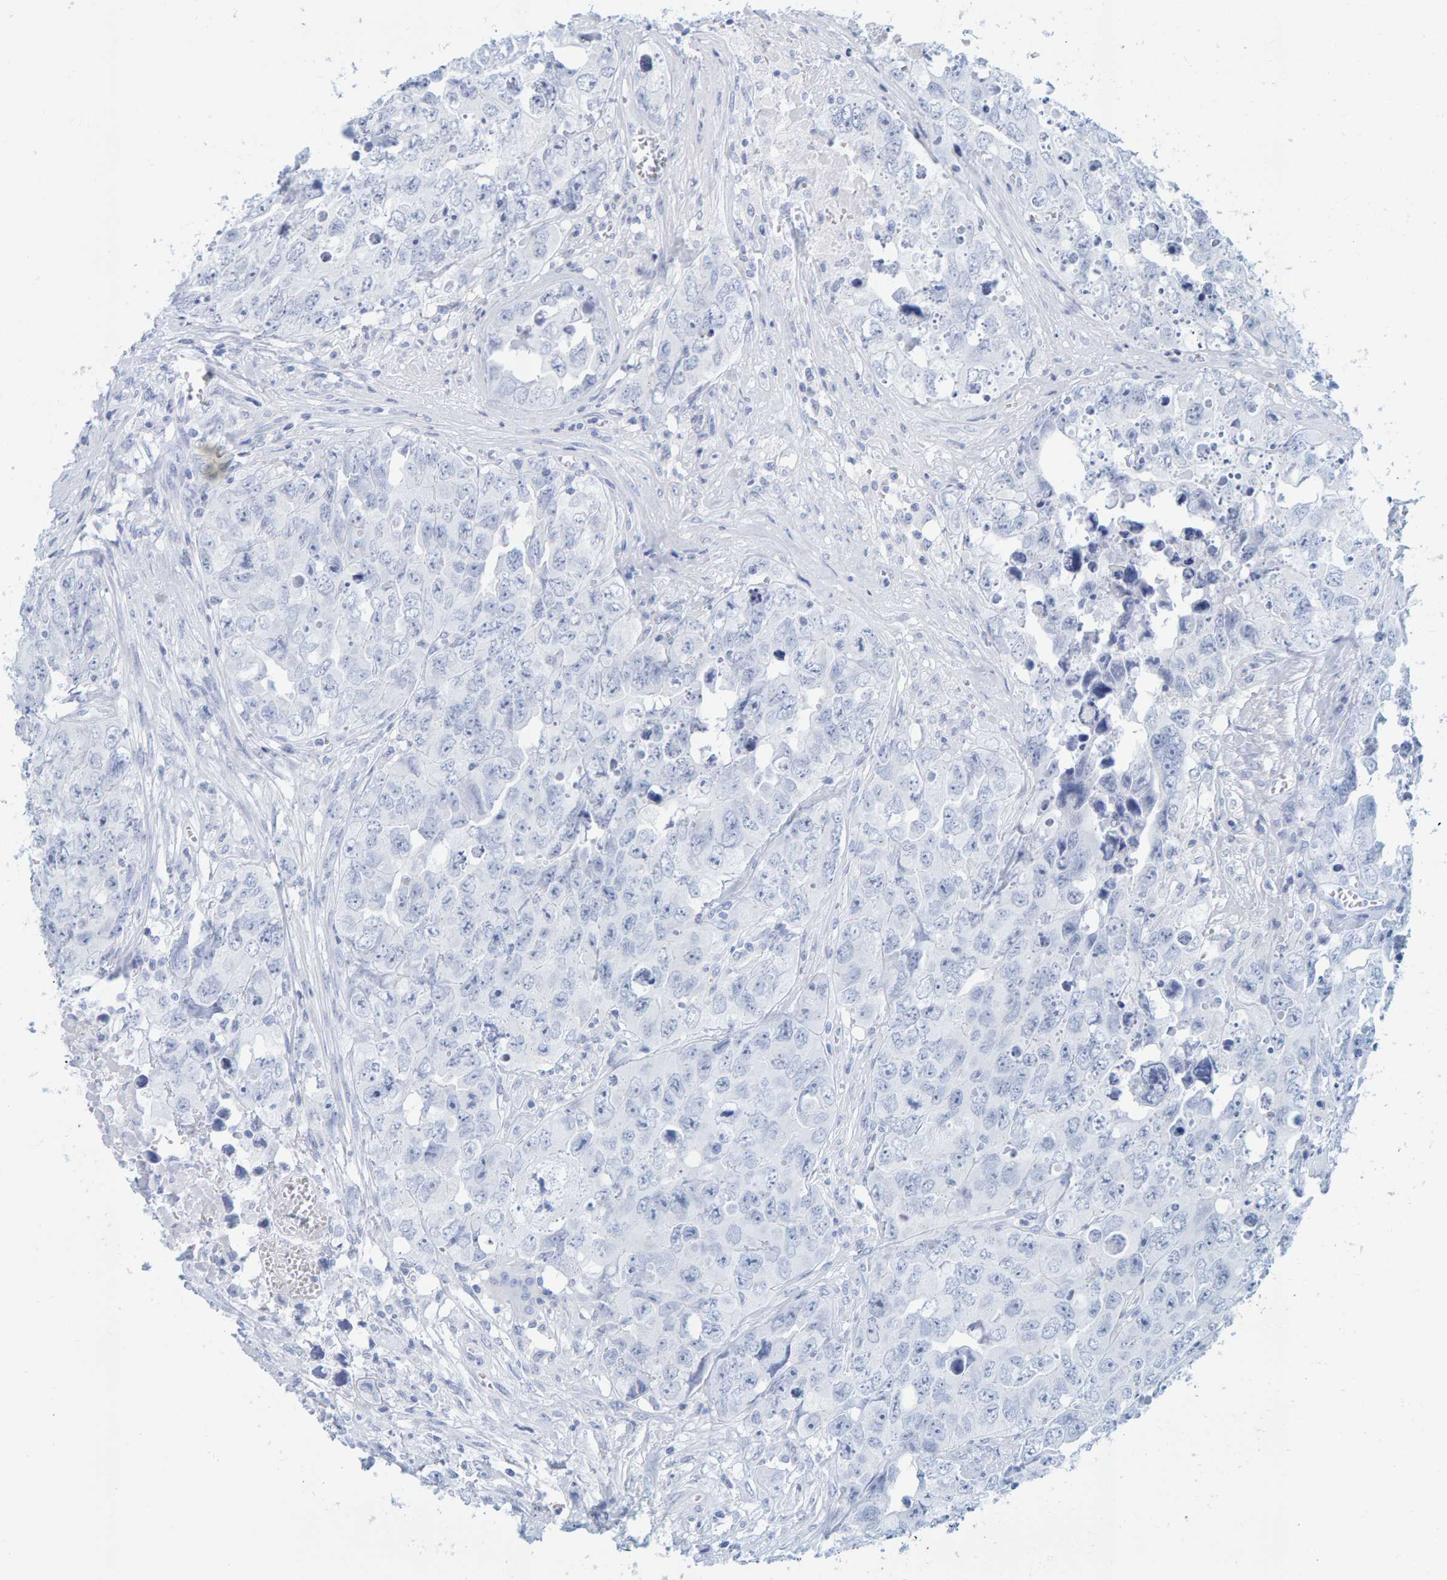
{"staining": {"intensity": "negative", "quantity": "none", "location": "none"}, "tissue": "testis cancer", "cell_type": "Tumor cells", "image_type": "cancer", "snomed": [{"axis": "morphology", "description": "Seminoma, NOS"}, {"axis": "morphology", "description": "Carcinoma, Embryonal, NOS"}, {"axis": "topography", "description": "Testis"}], "caption": "An IHC image of testis cancer (seminoma) is shown. There is no staining in tumor cells of testis cancer (seminoma).", "gene": "SFTPC", "patient": {"sex": "male", "age": 43}}